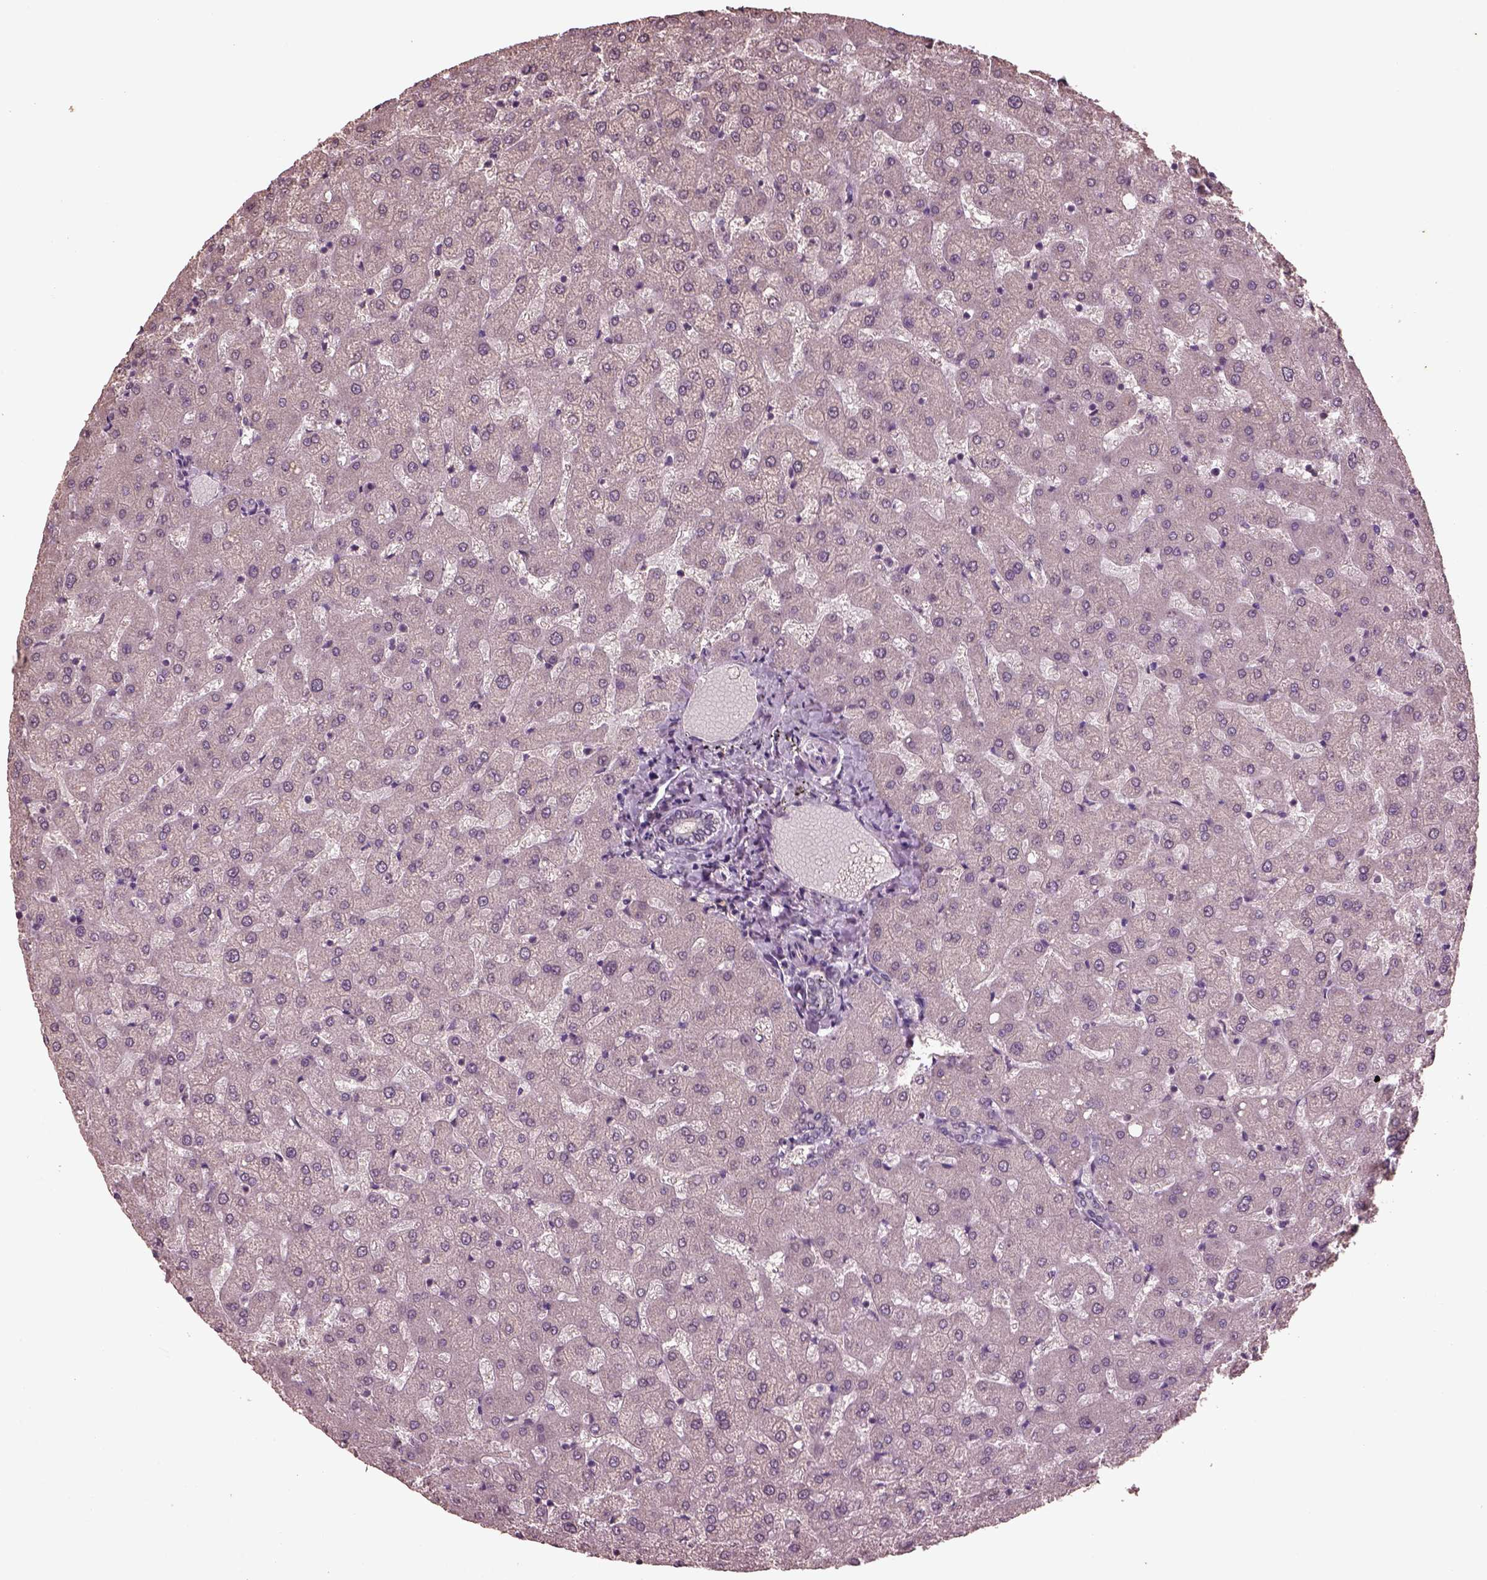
{"staining": {"intensity": "negative", "quantity": "none", "location": "none"}, "tissue": "liver", "cell_type": "Cholangiocytes", "image_type": "normal", "snomed": [{"axis": "morphology", "description": "Normal tissue, NOS"}, {"axis": "topography", "description": "Liver"}], "caption": "A histopathology image of liver stained for a protein shows no brown staining in cholangiocytes. Brightfield microscopy of IHC stained with DAB (3,3'-diaminobenzidine) (brown) and hematoxylin (blue), captured at high magnification.", "gene": "CPT1C", "patient": {"sex": "female", "age": 50}}